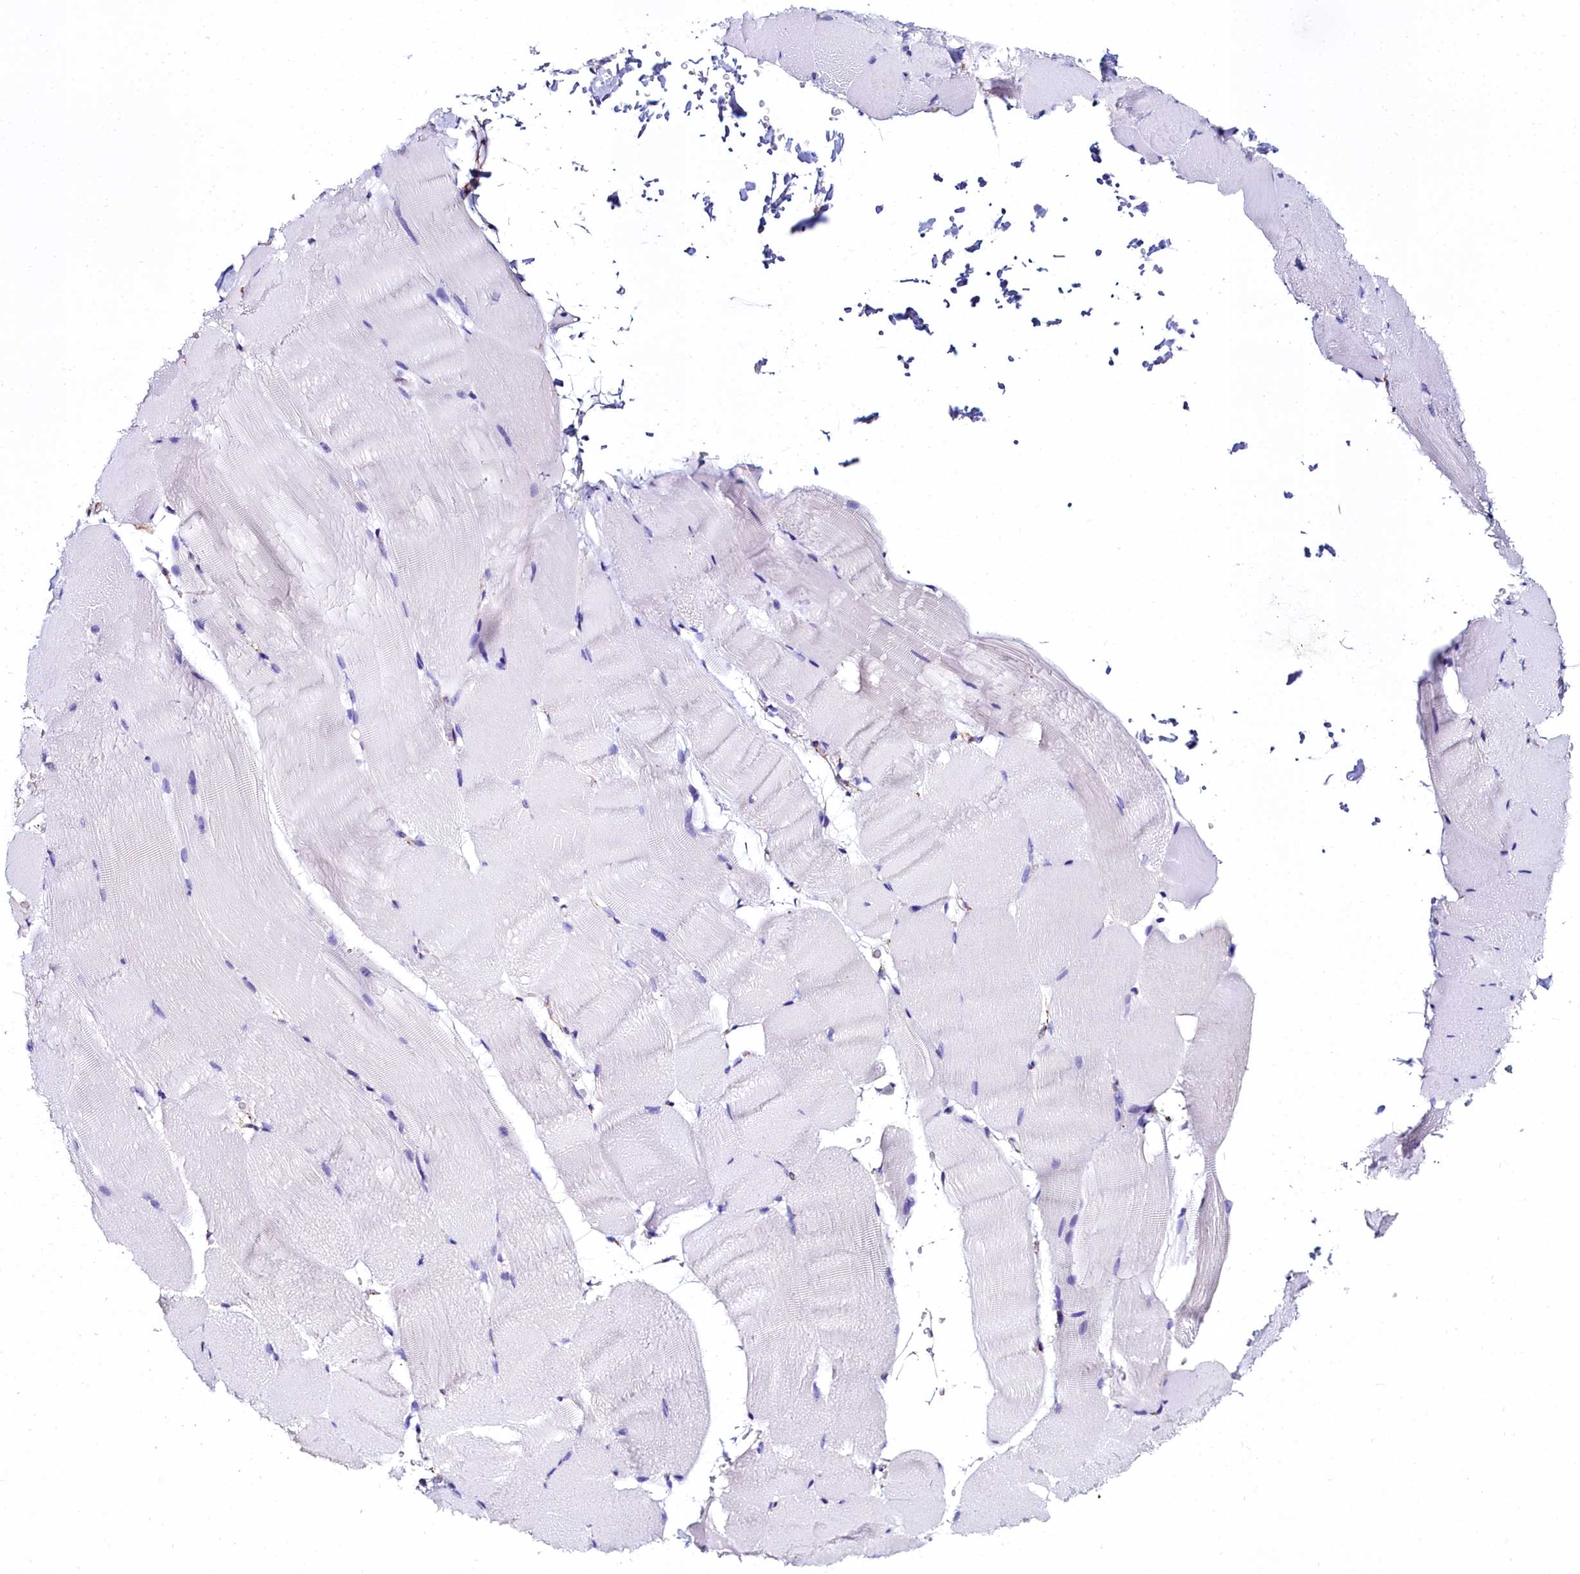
{"staining": {"intensity": "negative", "quantity": "none", "location": "none"}, "tissue": "skeletal muscle", "cell_type": "Myocytes", "image_type": "normal", "snomed": [{"axis": "morphology", "description": "Normal tissue, NOS"}, {"axis": "topography", "description": "Skeletal muscle"}, {"axis": "topography", "description": "Parathyroid gland"}], "caption": "Immunohistochemical staining of unremarkable skeletal muscle demonstrates no significant positivity in myocytes.", "gene": "TXNDC5", "patient": {"sex": "female", "age": 37}}